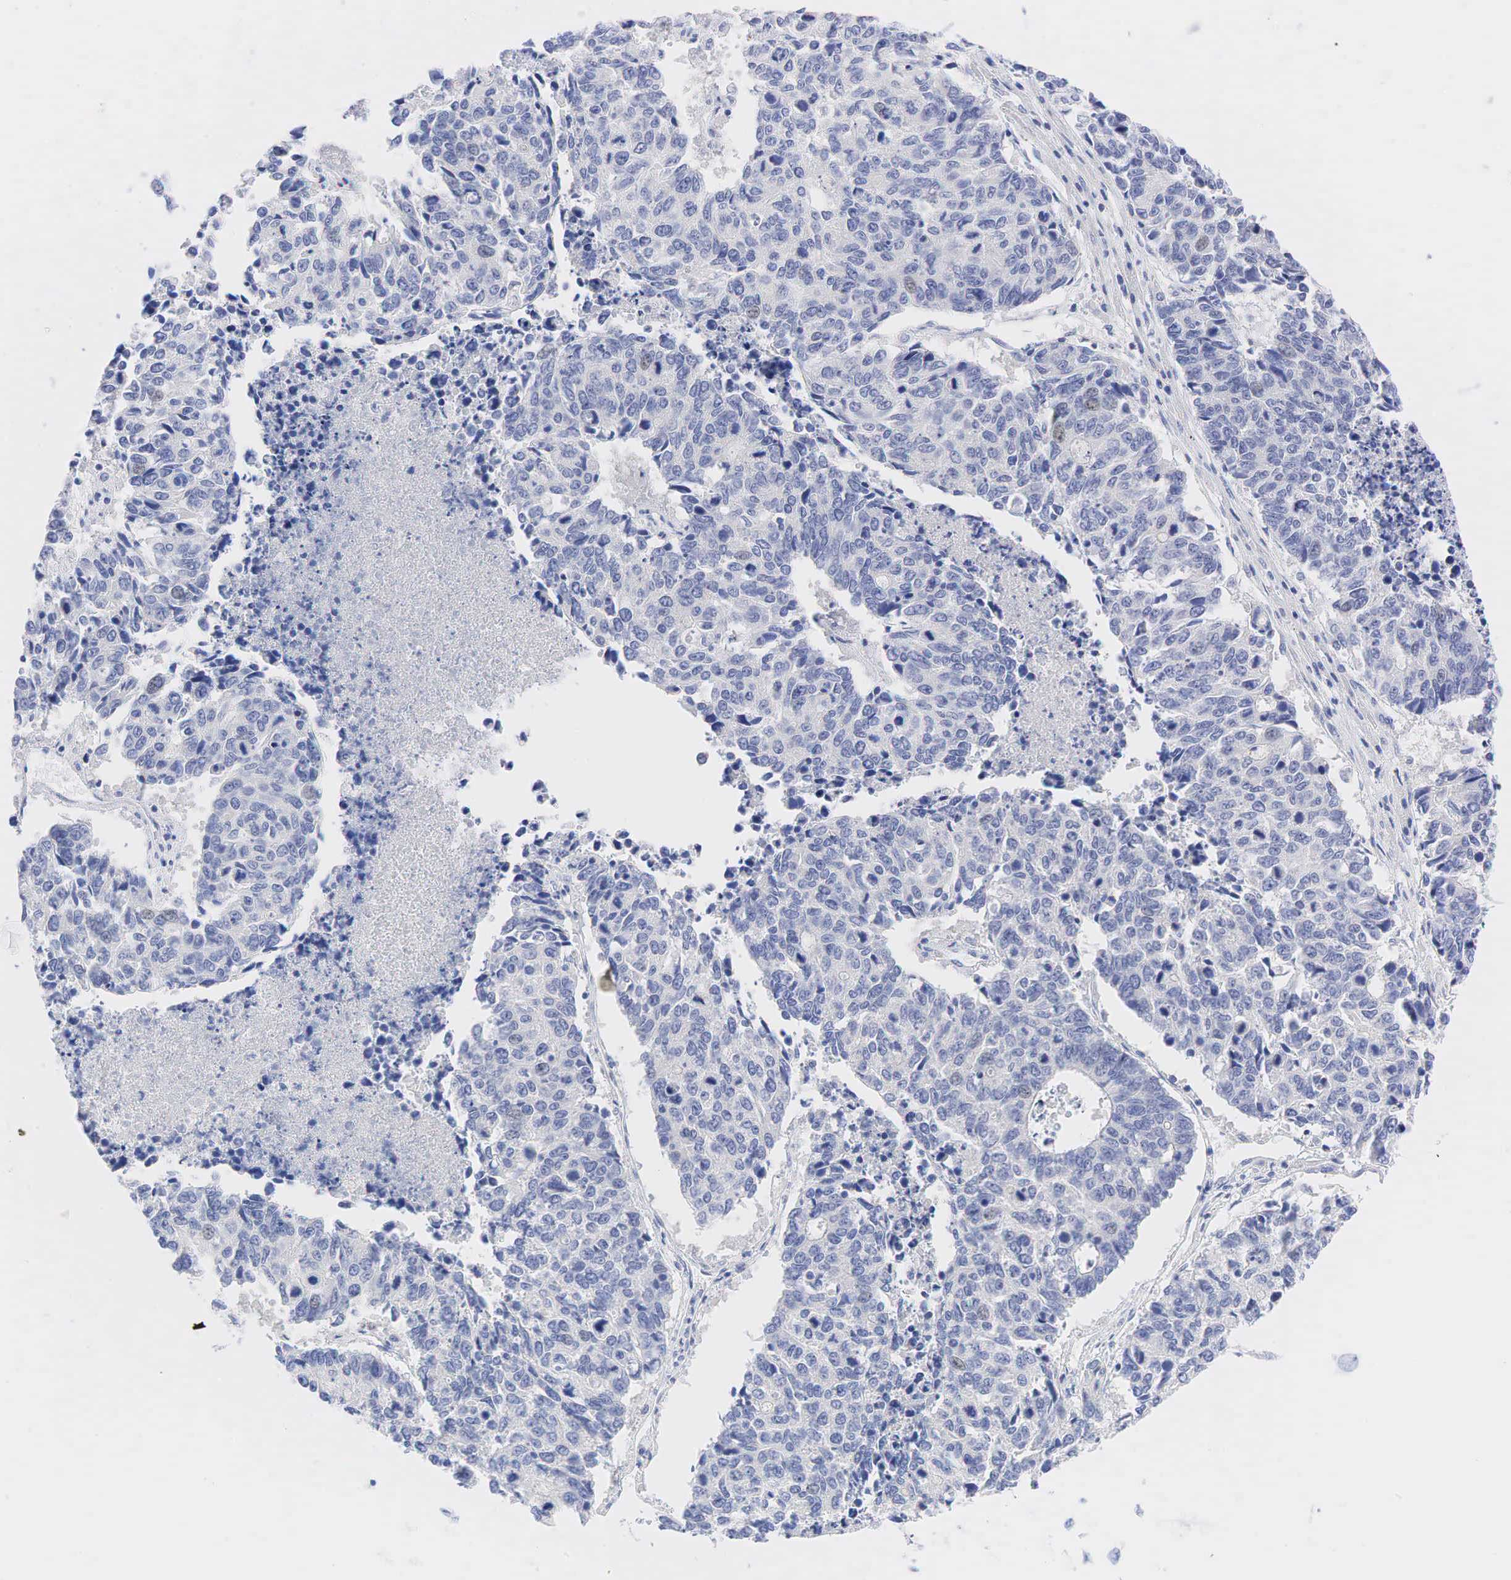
{"staining": {"intensity": "negative", "quantity": "none", "location": "none"}, "tissue": "liver cancer", "cell_type": "Tumor cells", "image_type": "cancer", "snomed": [{"axis": "morphology", "description": "Carcinoma, metastatic, NOS"}, {"axis": "topography", "description": "Liver"}], "caption": "Immunohistochemistry micrograph of liver cancer (metastatic carcinoma) stained for a protein (brown), which displays no staining in tumor cells.", "gene": "AR", "patient": {"sex": "male", "age": 49}}